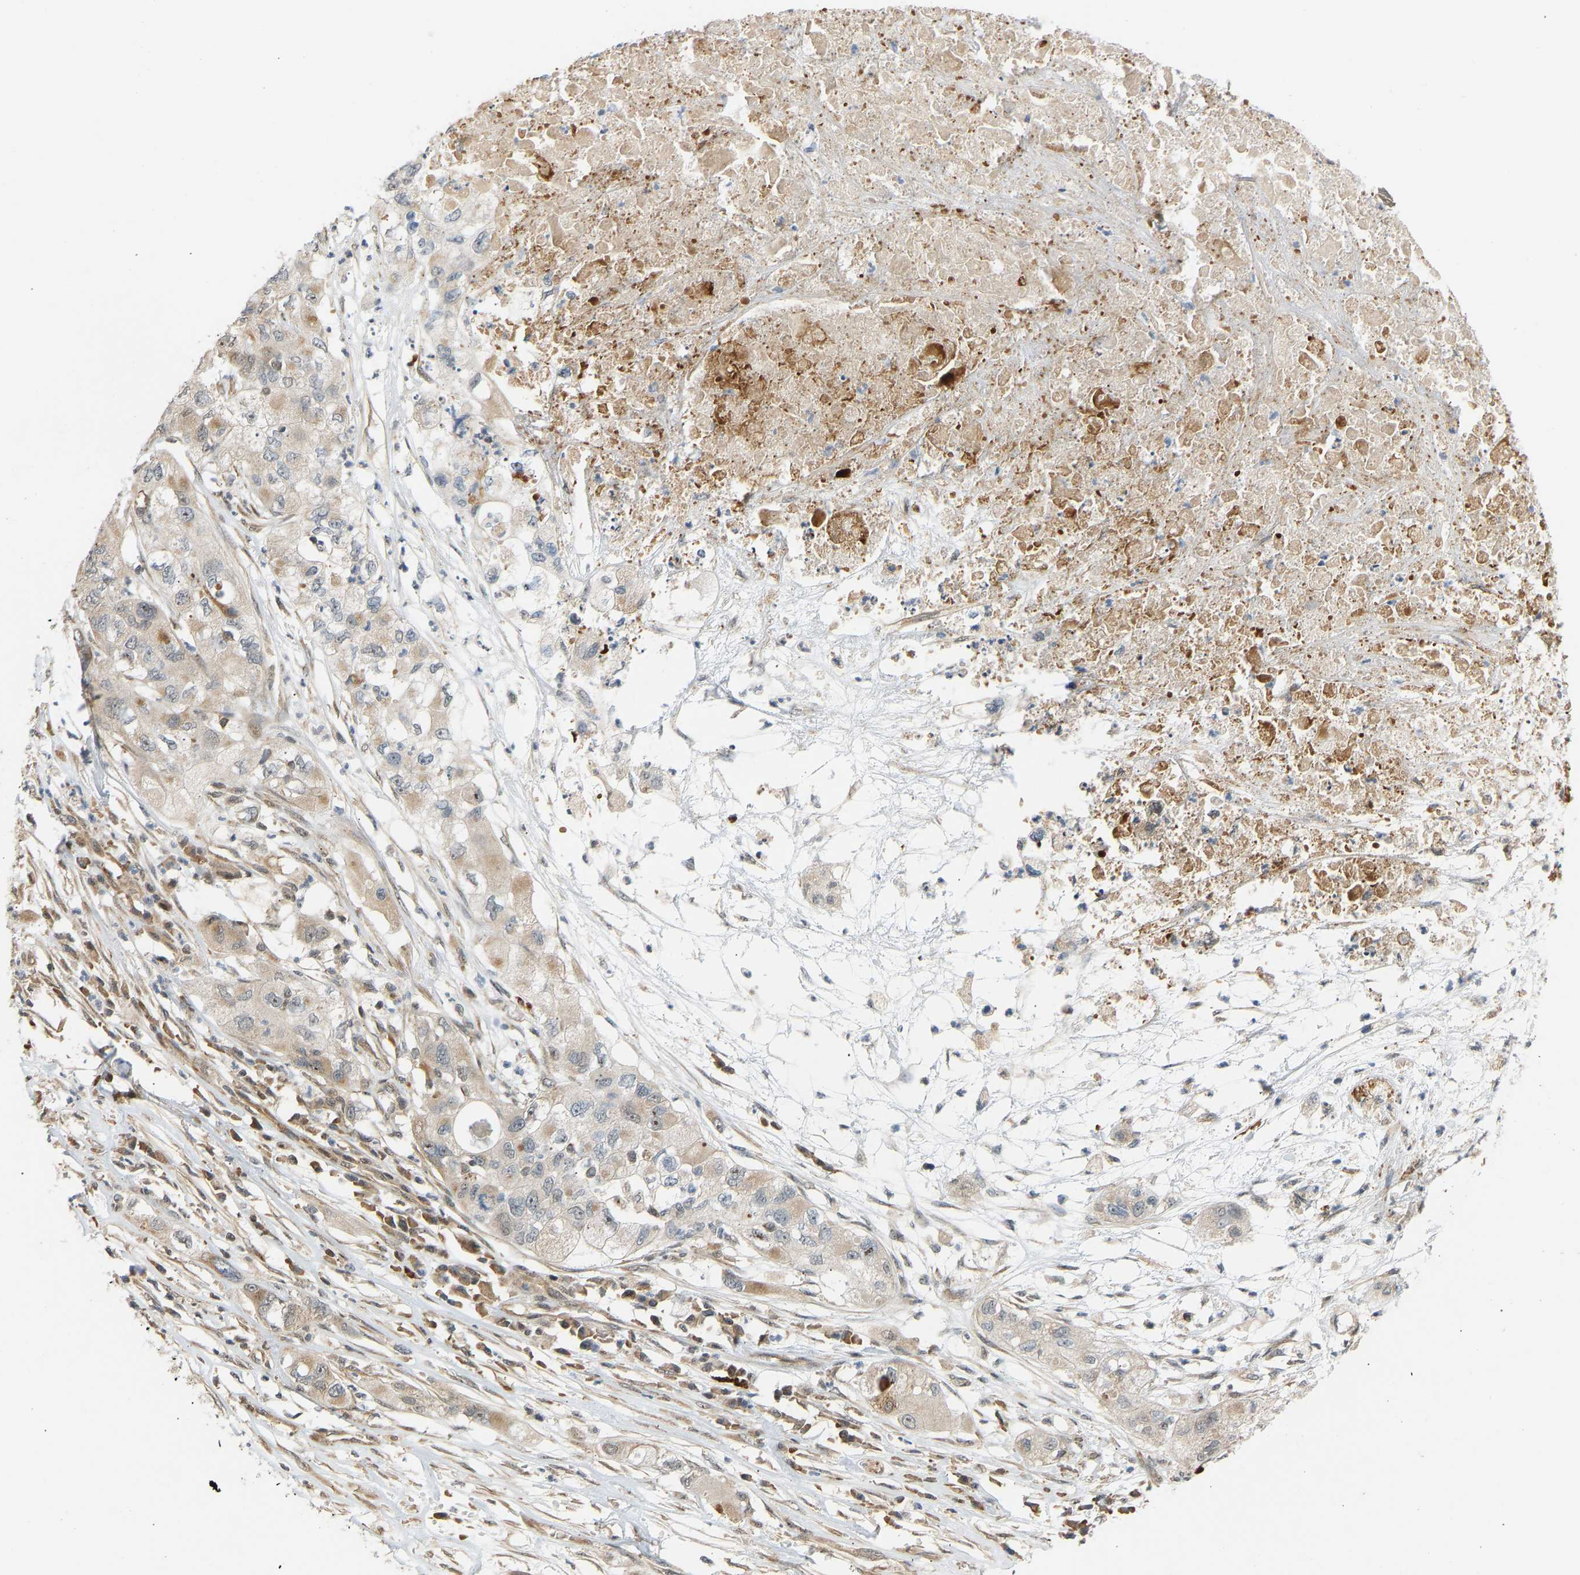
{"staining": {"intensity": "weak", "quantity": ">75%", "location": "cytoplasmic/membranous"}, "tissue": "pancreatic cancer", "cell_type": "Tumor cells", "image_type": "cancer", "snomed": [{"axis": "morphology", "description": "Adenocarcinoma, NOS"}, {"axis": "topography", "description": "Pancreas"}], "caption": "There is low levels of weak cytoplasmic/membranous positivity in tumor cells of adenocarcinoma (pancreatic), as demonstrated by immunohistochemical staining (brown color).", "gene": "BAG1", "patient": {"sex": "female", "age": 78}}